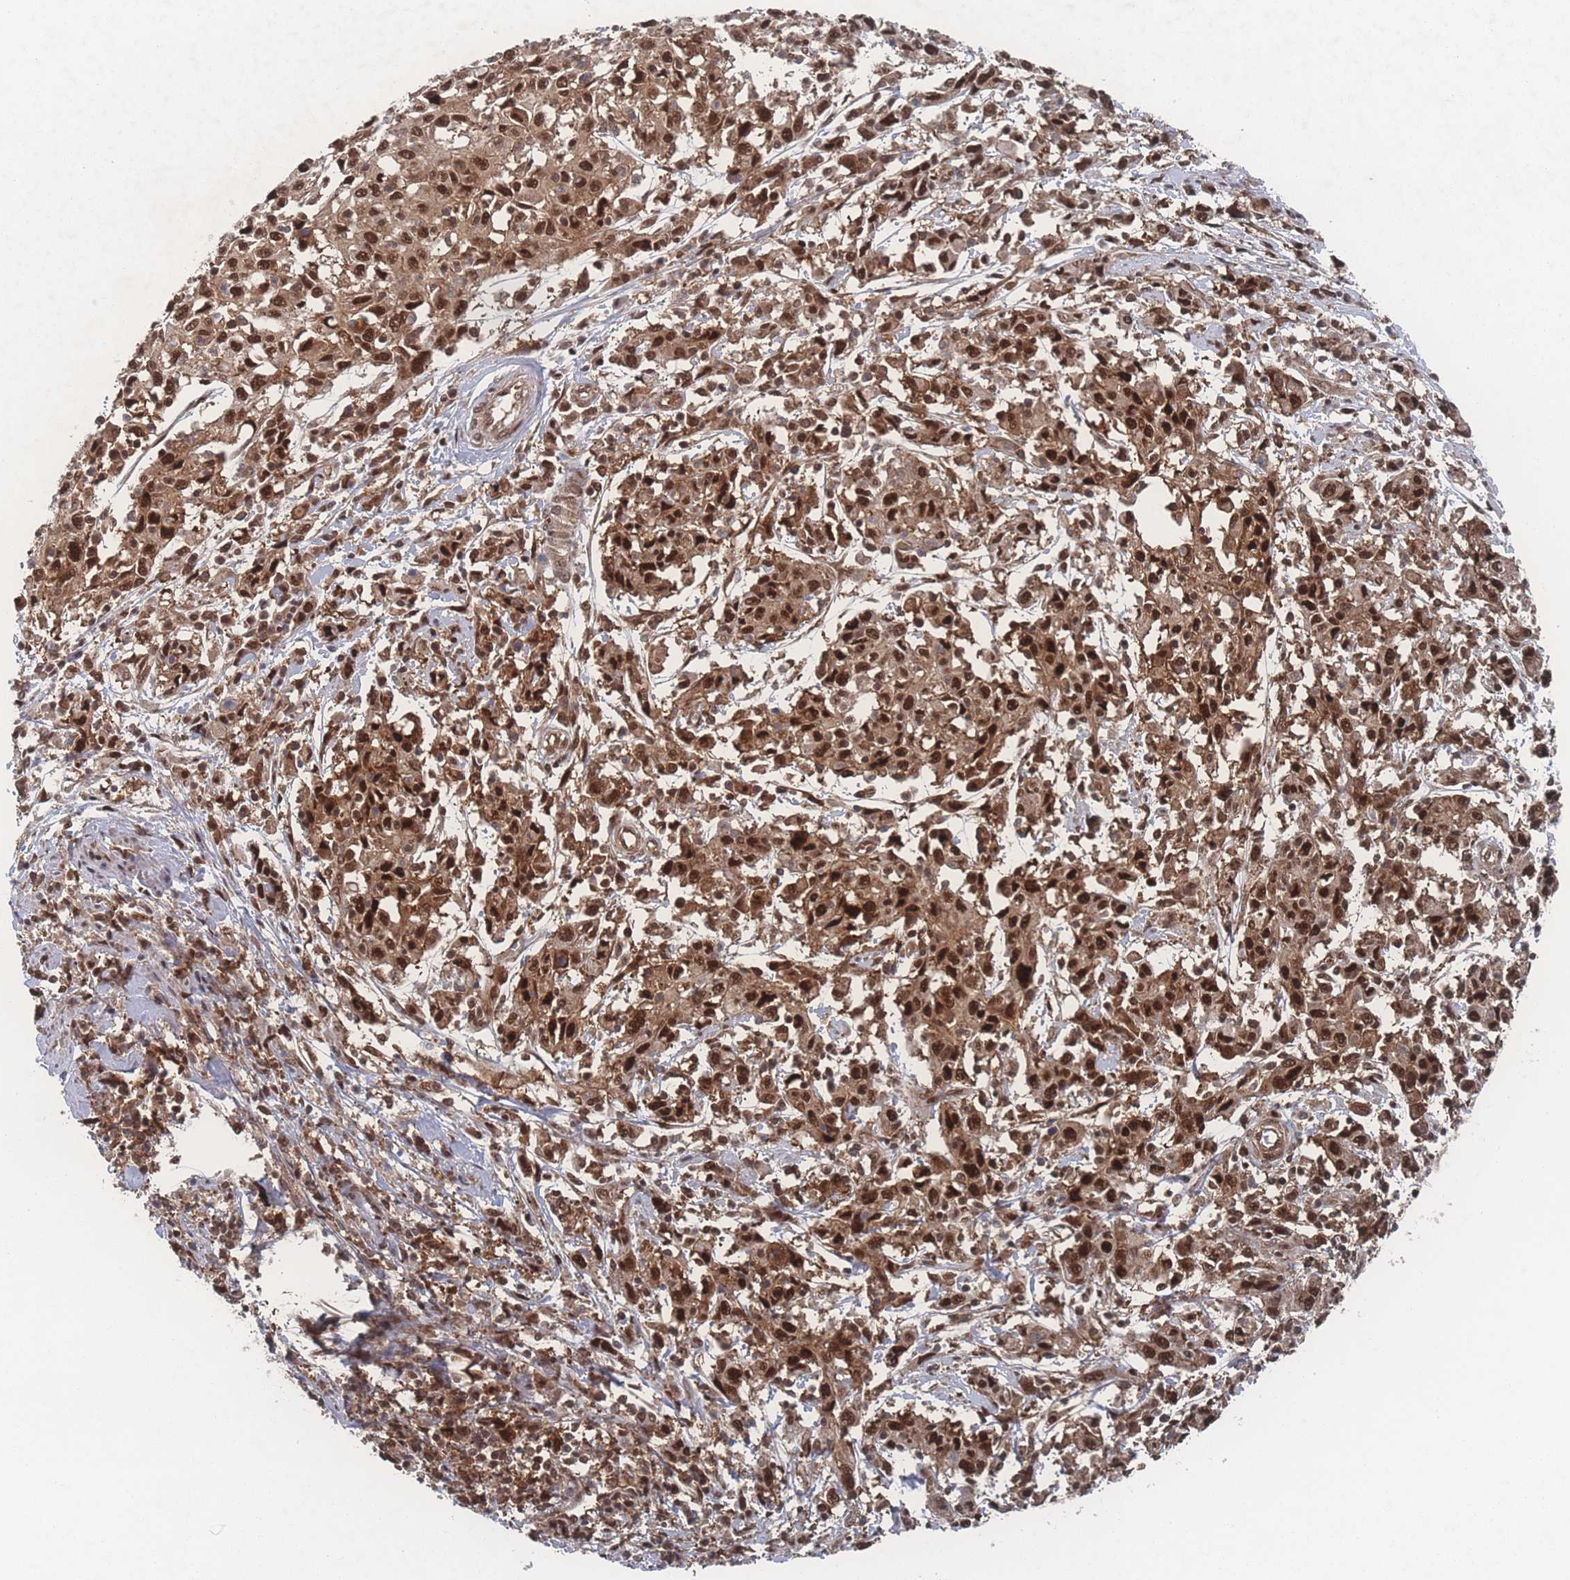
{"staining": {"intensity": "strong", "quantity": ">75%", "location": "cytoplasmic/membranous,nuclear"}, "tissue": "cervical cancer", "cell_type": "Tumor cells", "image_type": "cancer", "snomed": [{"axis": "morphology", "description": "Squamous cell carcinoma, NOS"}, {"axis": "topography", "description": "Cervix"}], "caption": "Strong cytoplasmic/membranous and nuclear protein positivity is identified in about >75% of tumor cells in cervical squamous cell carcinoma.", "gene": "PSMA1", "patient": {"sex": "female", "age": 46}}